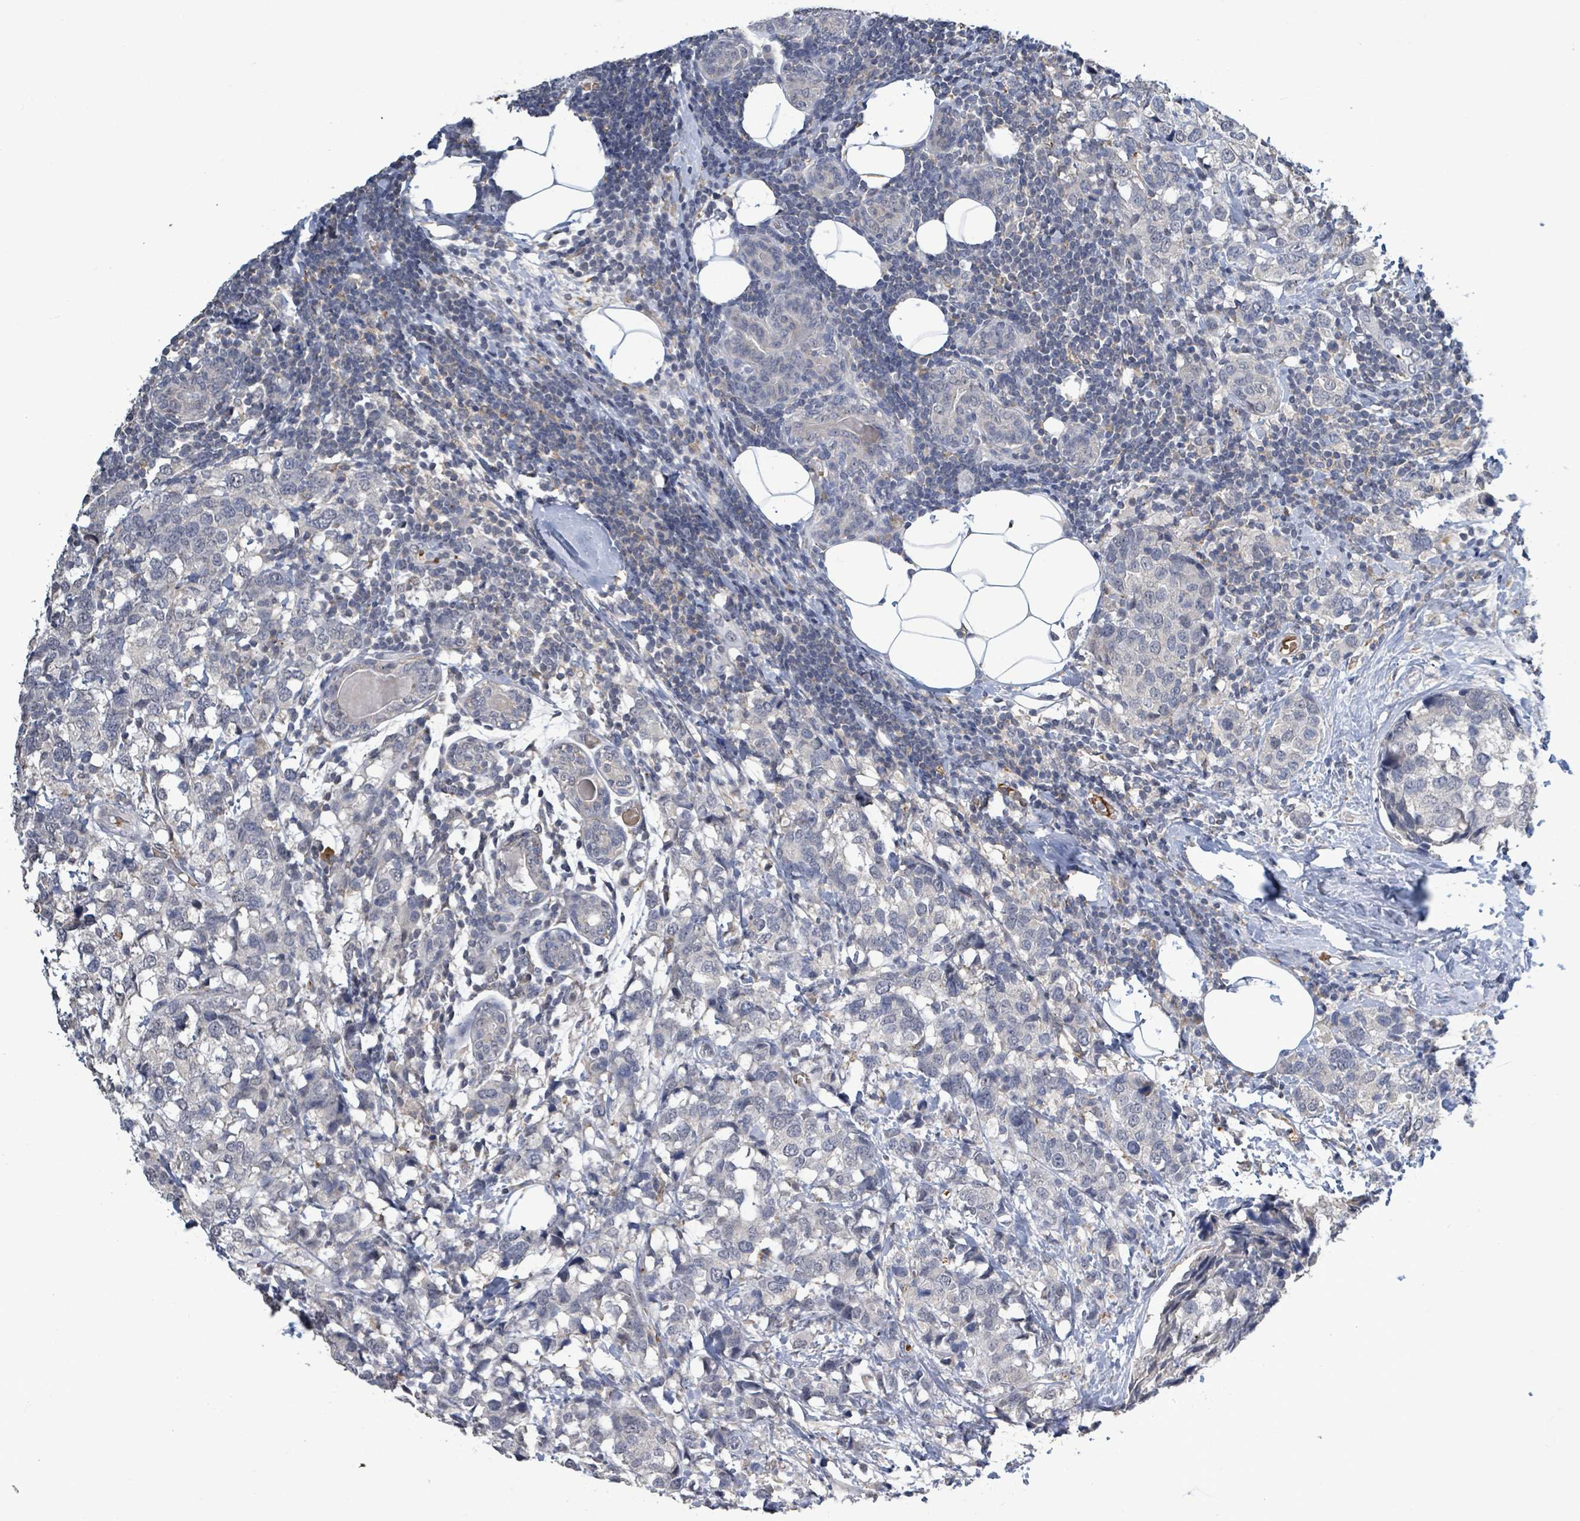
{"staining": {"intensity": "negative", "quantity": "none", "location": "none"}, "tissue": "breast cancer", "cell_type": "Tumor cells", "image_type": "cancer", "snomed": [{"axis": "morphology", "description": "Lobular carcinoma"}, {"axis": "topography", "description": "Breast"}], "caption": "IHC photomicrograph of neoplastic tissue: breast lobular carcinoma stained with DAB (3,3'-diaminobenzidine) exhibits no significant protein positivity in tumor cells.", "gene": "SEBOX", "patient": {"sex": "female", "age": 59}}